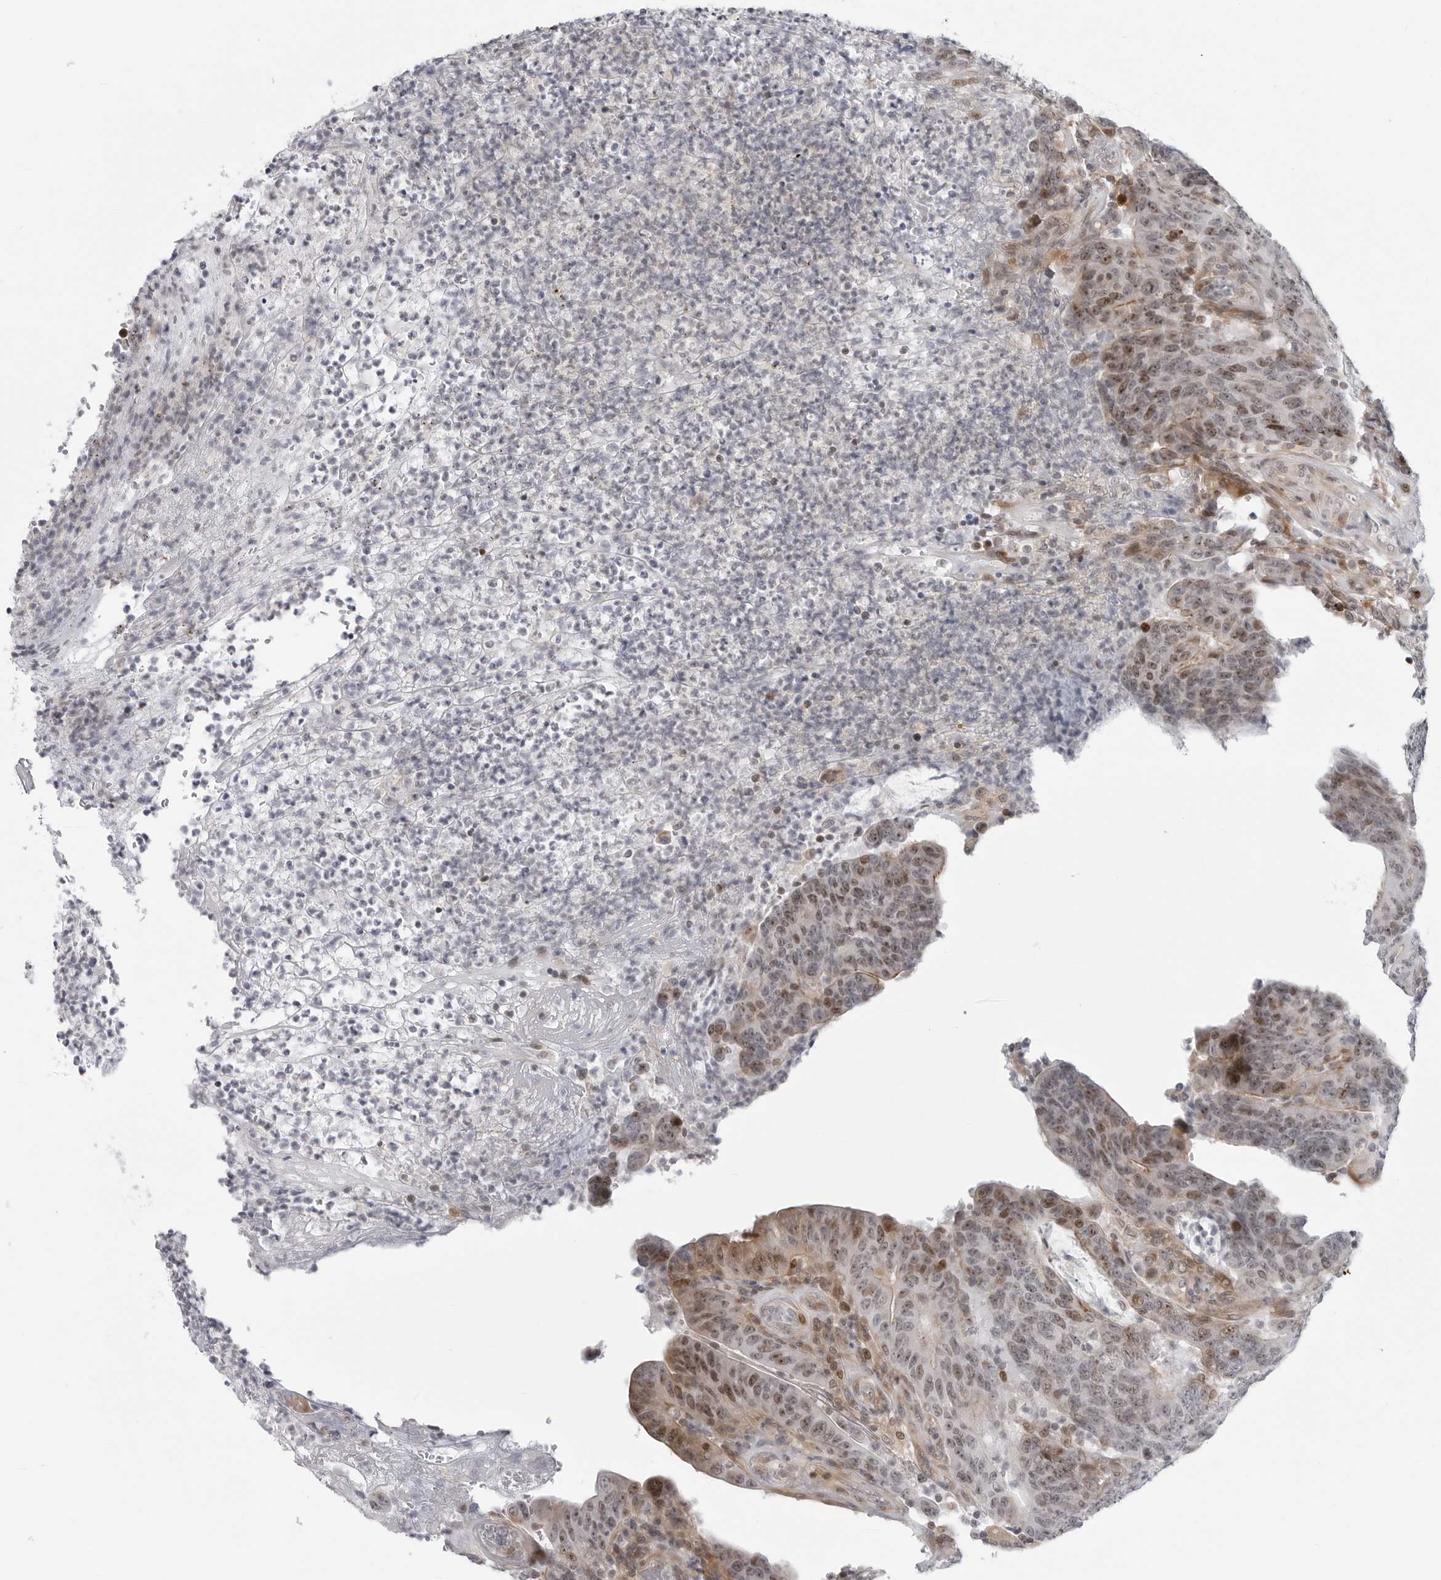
{"staining": {"intensity": "moderate", "quantity": "25%-75%", "location": "cytoplasmic/membranous,nuclear"}, "tissue": "colorectal cancer", "cell_type": "Tumor cells", "image_type": "cancer", "snomed": [{"axis": "morphology", "description": "Normal tissue, NOS"}, {"axis": "morphology", "description": "Adenocarcinoma, NOS"}, {"axis": "topography", "description": "Colon"}], "caption": "Immunohistochemical staining of adenocarcinoma (colorectal) displays medium levels of moderate cytoplasmic/membranous and nuclear positivity in approximately 25%-75% of tumor cells.", "gene": "FAM135B", "patient": {"sex": "female", "age": 75}}